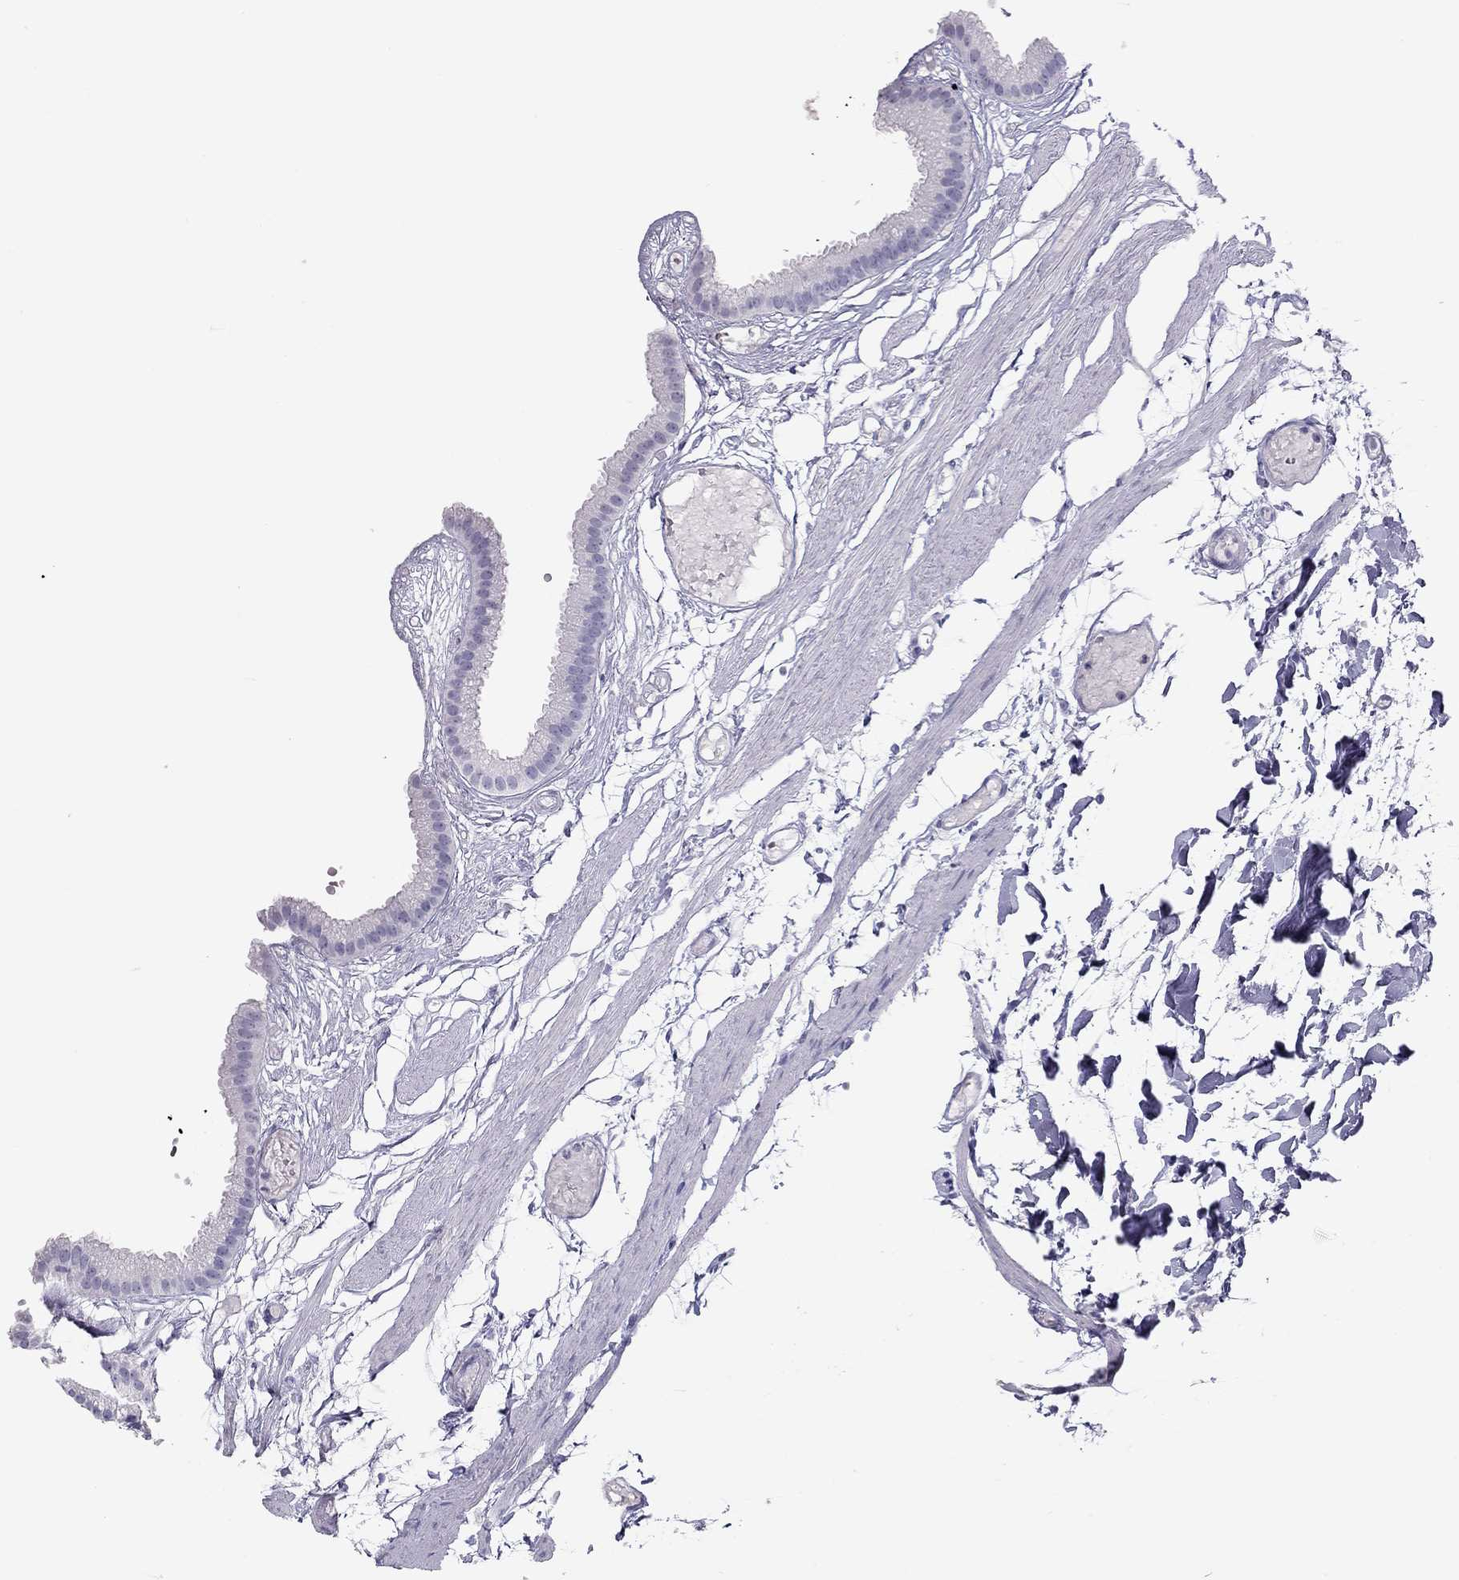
{"staining": {"intensity": "negative", "quantity": "none", "location": "none"}, "tissue": "gallbladder", "cell_type": "Glandular cells", "image_type": "normal", "snomed": [{"axis": "morphology", "description": "Normal tissue, NOS"}, {"axis": "topography", "description": "Gallbladder"}], "caption": "This is an immunohistochemistry micrograph of benign human gallbladder. There is no staining in glandular cells.", "gene": "KLRG1", "patient": {"sex": "female", "age": 45}}